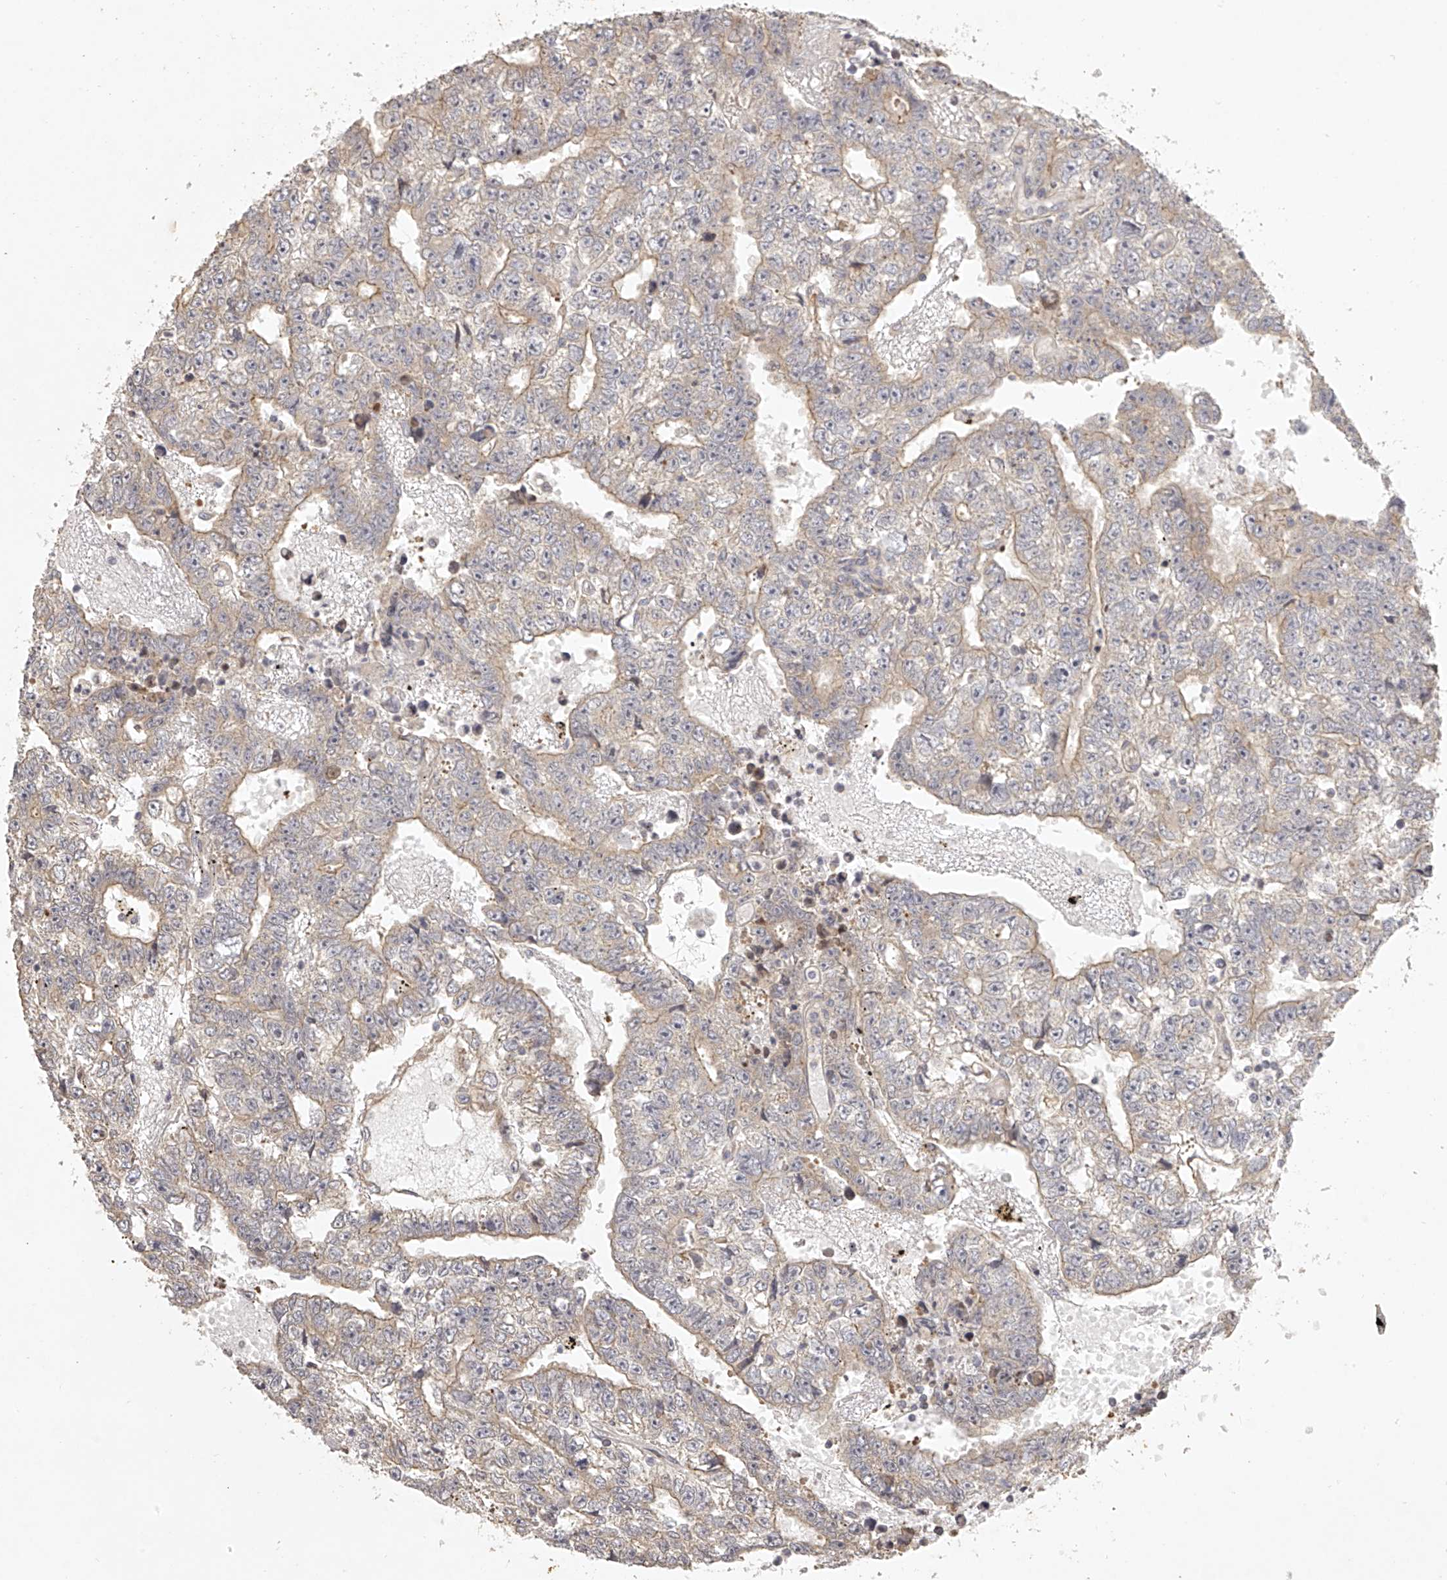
{"staining": {"intensity": "weak", "quantity": "25%-75%", "location": "cytoplasmic/membranous"}, "tissue": "testis cancer", "cell_type": "Tumor cells", "image_type": "cancer", "snomed": [{"axis": "morphology", "description": "Carcinoma, Embryonal, NOS"}, {"axis": "topography", "description": "Testis"}], "caption": "The photomicrograph displays immunohistochemical staining of testis cancer (embryonal carcinoma). There is weak cytoplasmic/membranous staining is present in approximately 25%-75% of tumor cells. (DAB (3,3'-diaminobenzidine) = brown stain, brightfield microscopy at high magnification).", "gene": "DOCK9", "patient": {"sex": "male", "age": 25}}